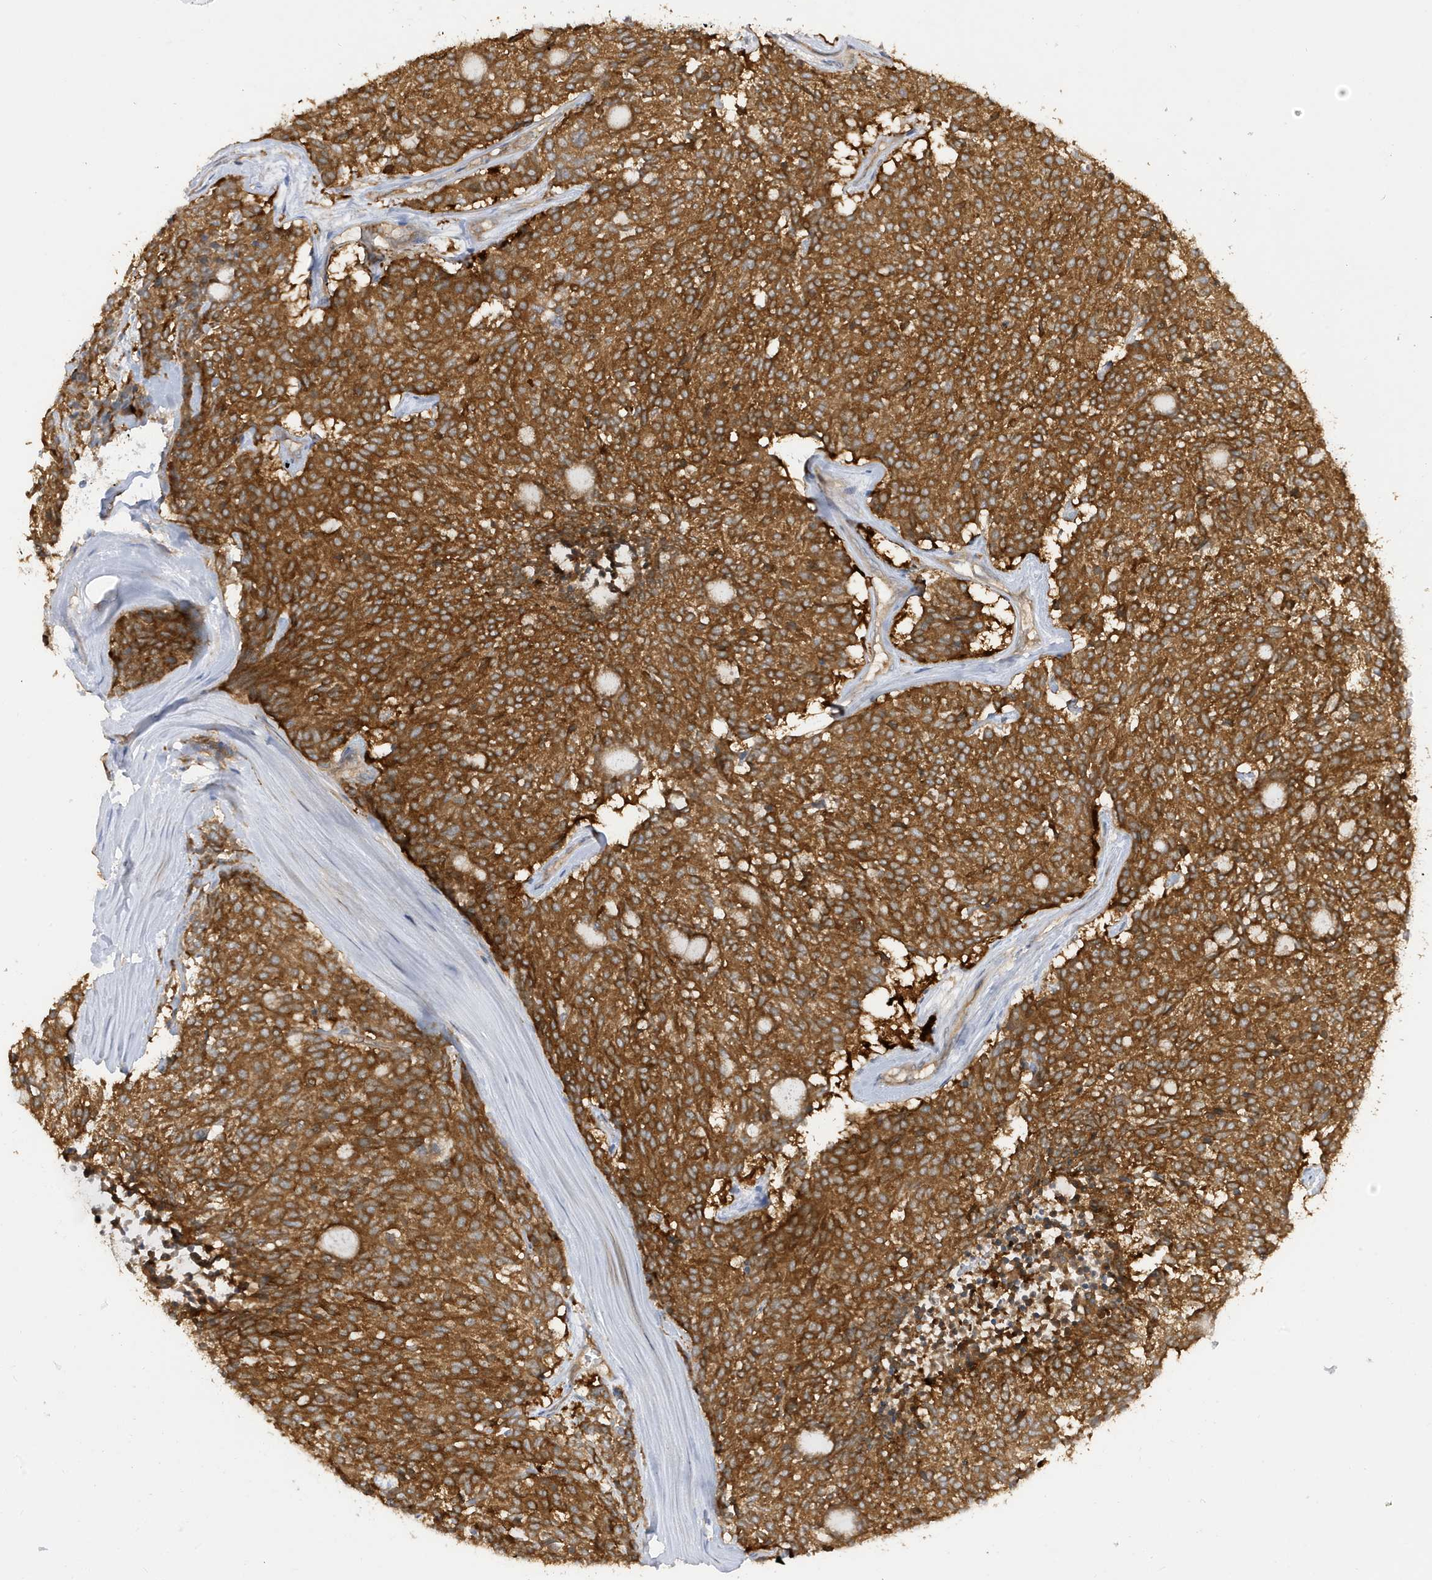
{"staining": {"intensity": "strong", "quantity": ">75%", "location": "cytoplasmic/membranous"}, "tissue": "carcinoid", "cell_type": "Tumor cells", "image_type": "cancer", "snomed": [{"axis": "morphology", "description": "Carcinoid, malignant, NOS"}, {"axis": "topography", "description": "Pancreas"}], "caption": "A micrograph of carcinoid stained for a protein shows strong cytoplasmic/membranous brown staining in tumor cells.", "gene": "PHACTR2", "patient": {"sex": "female", "age": 54}}